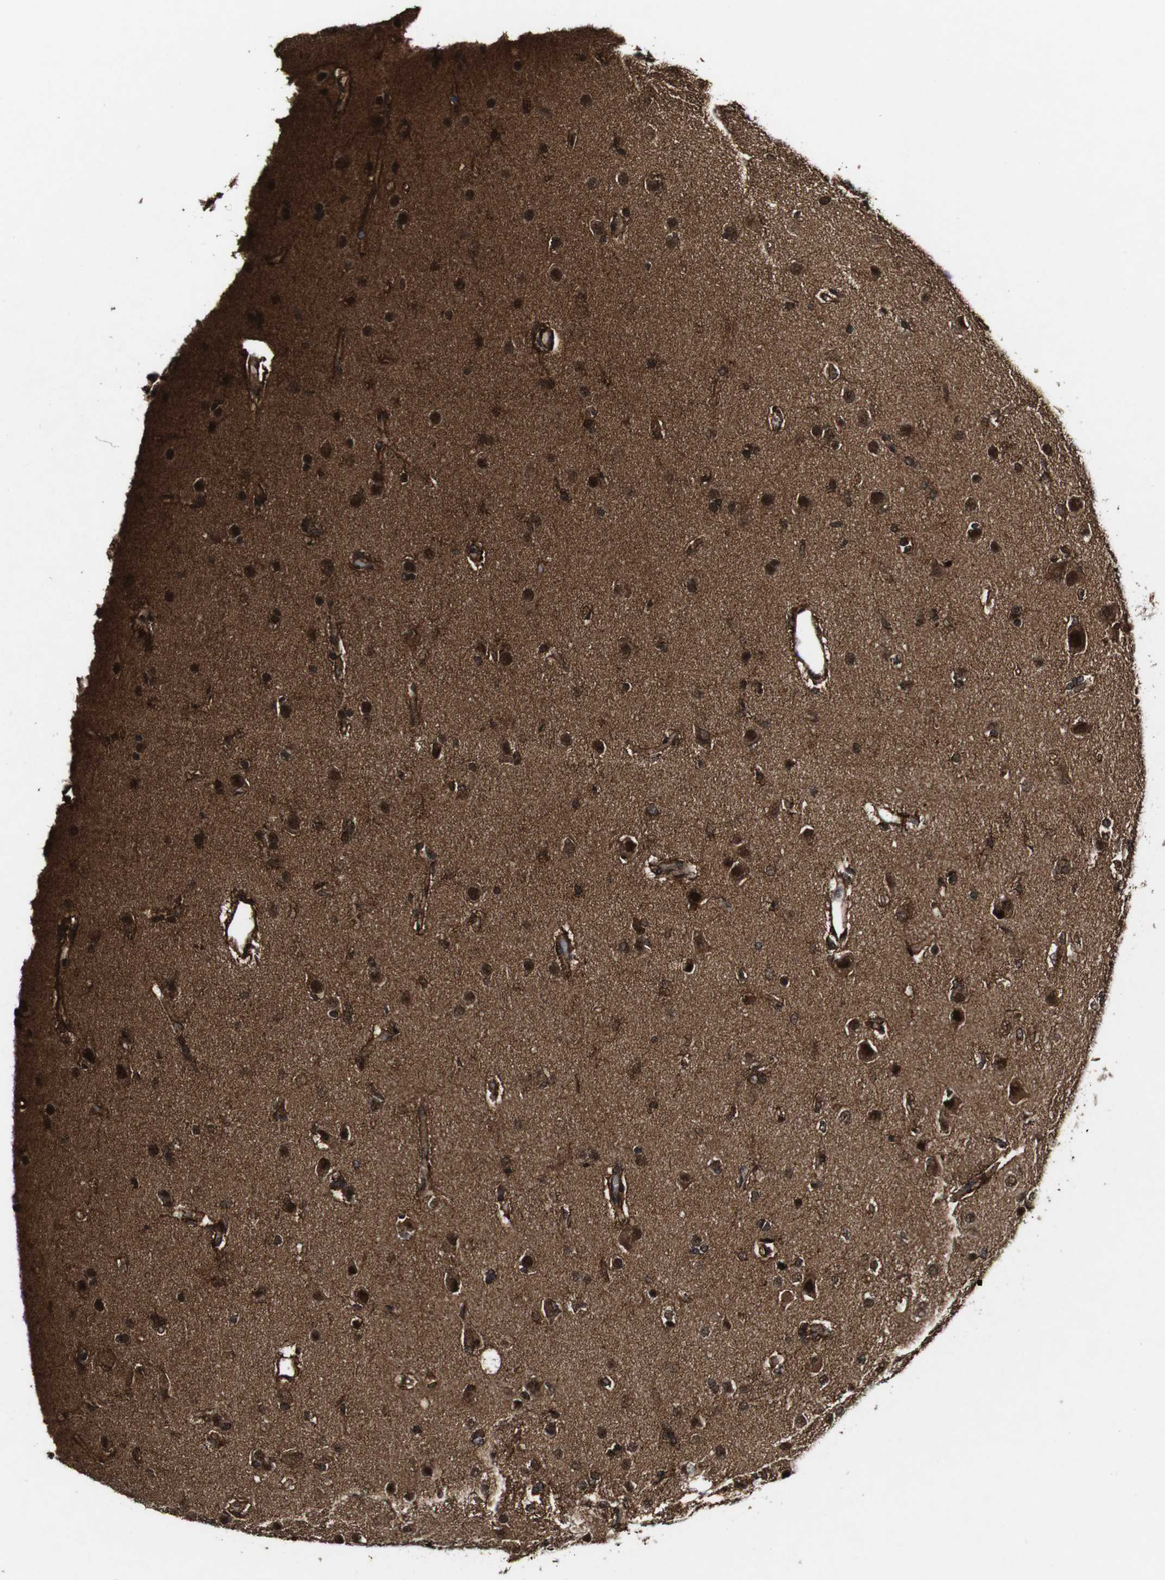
{"staining": {"intensity": "strong", "quantity": "25%-75%", "location": "cytoplasmic/membranous,nuclear"}, "tissue": "glioma", "cell_type": "Tumor cells", "image_type": "cancer", "snomed": [{"axis": "morphology", "description": "Glioma, malignant, High grade"}, {"axis": "topography", "description": "Brain"}], "caption": "Malignant glioma (high-grade) stained for a protein exhibits strong cytoplasmic/membranous and nuclear positivity in tumor cells.", "gene": "BTN3A3", "patient": {"sex": "female", "age": 59}}